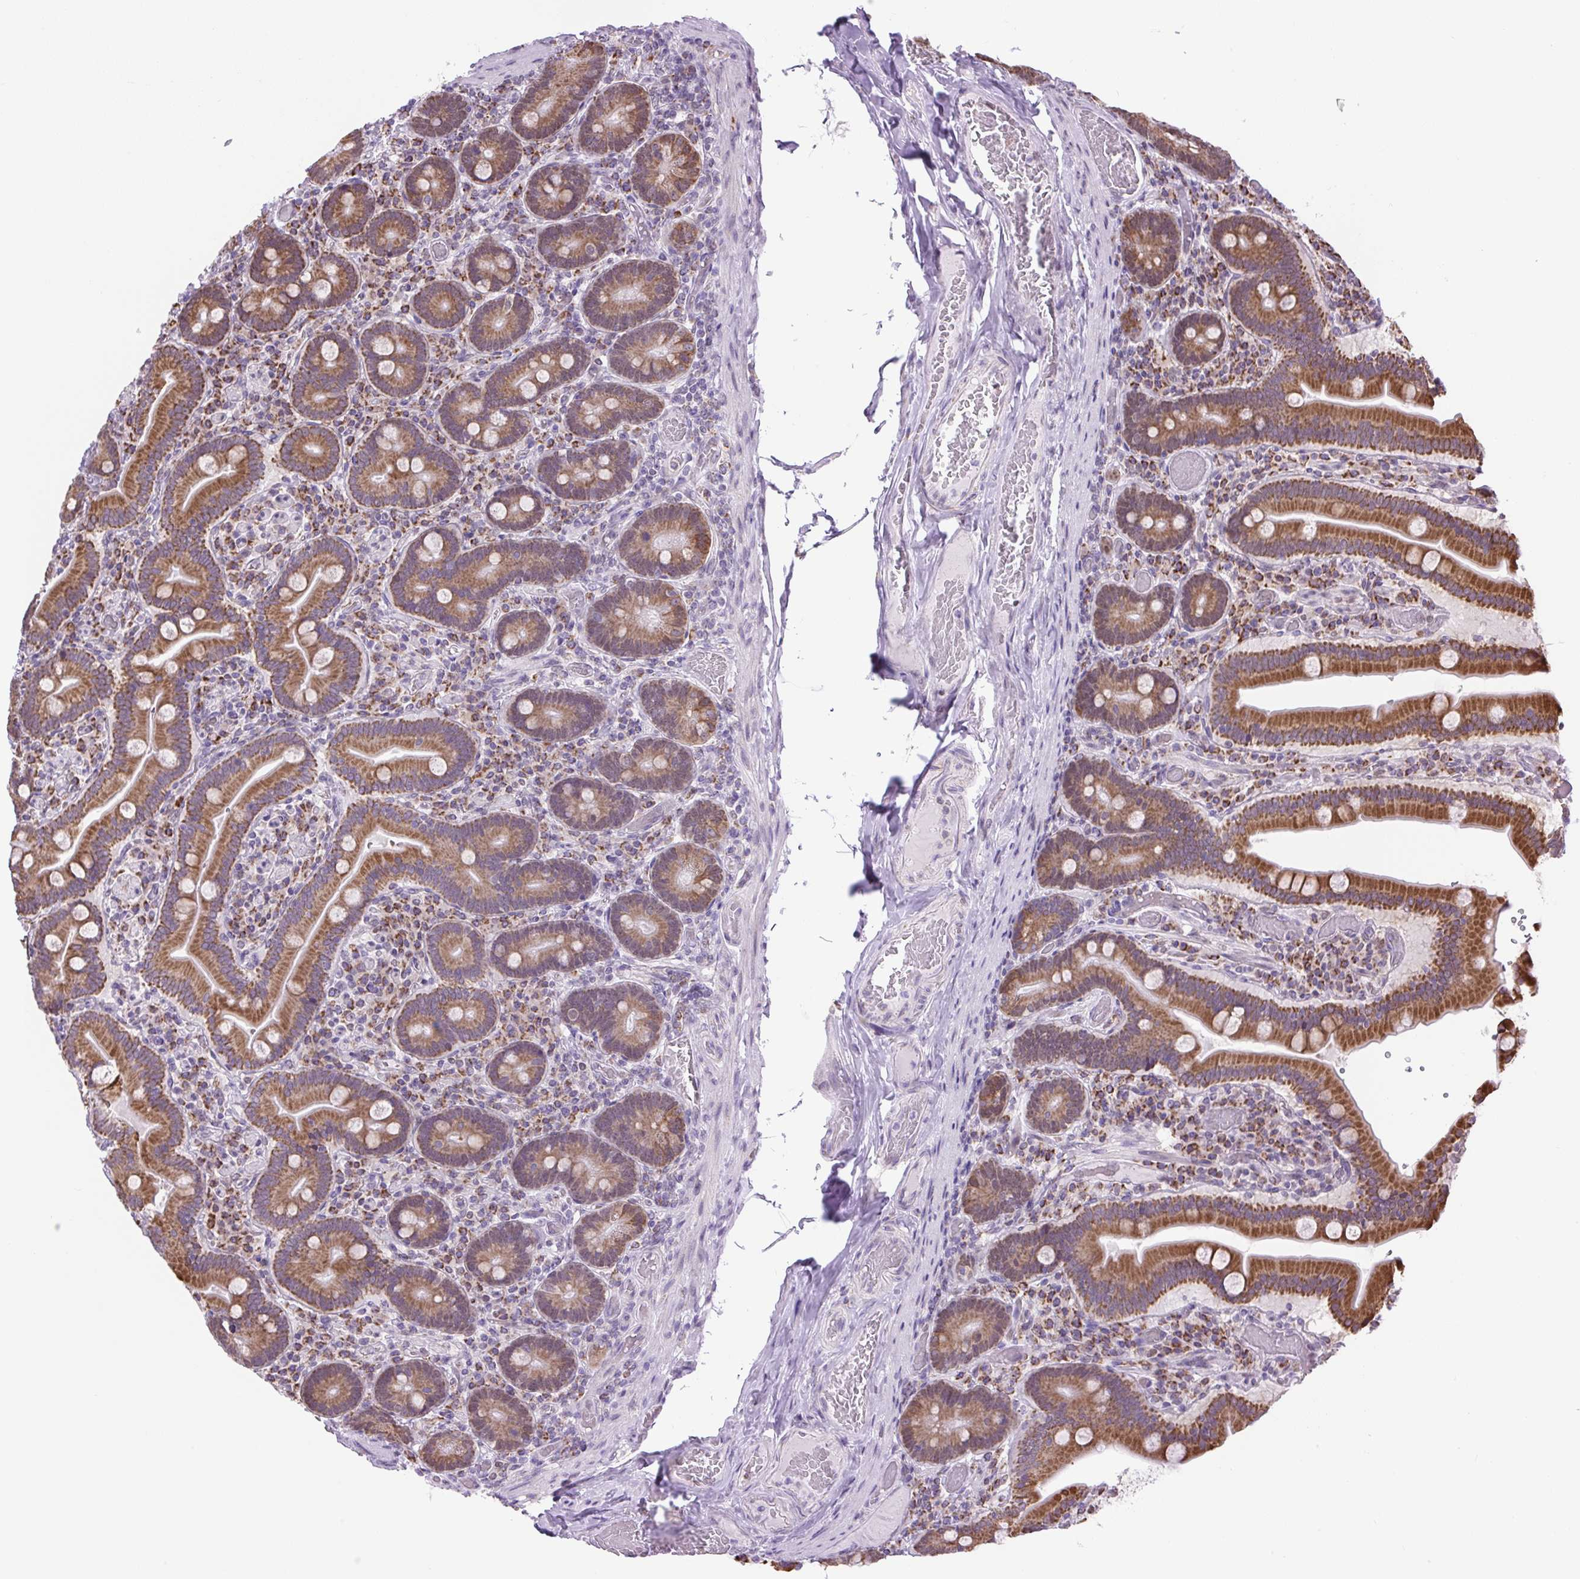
{"staining": {"intensity": "strong", "quantity": ">75%", "location": "cytoplasmic/membranous"}, "tissue": "duodenum", "cell_type": "Glandular cells", "image_type": "normal", "snomed": [{"axis": "morphology", "description": "Normal tissue, NOS"}, {"axis": "topography", "description": "Duodenum"}], "caption": "IHC image of normal duodenum: human duodenum stained using immunohistochemistry (IHC) displays high levels of strong protein expression localized specifically in the cytoplasmic/membranous of glandular cells, appearing as a cytoplasmic/membranous brown color.", "gene": "SCO2", "patient": {"sex": "female", "age": 62}}